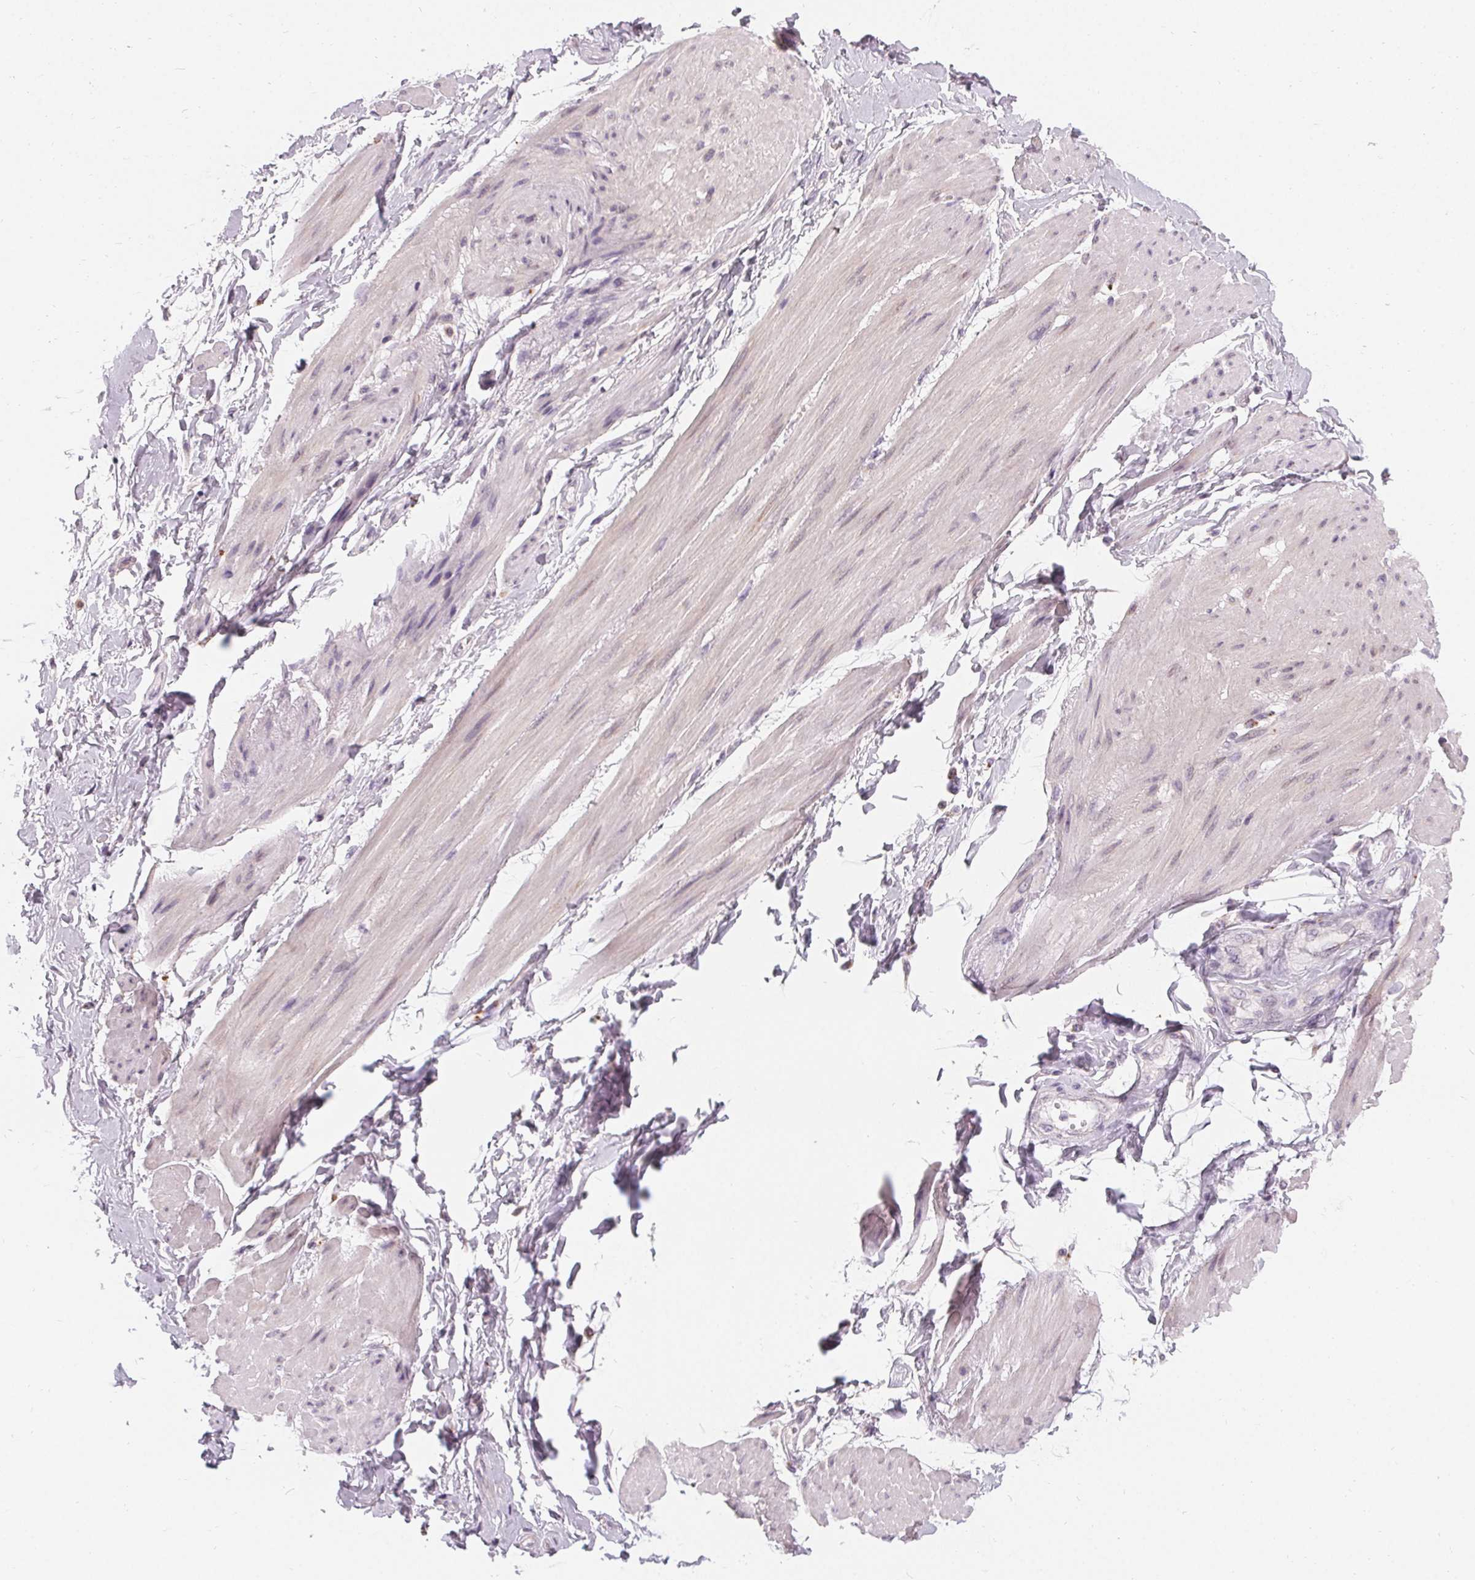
{"staining": {"intensity": "weak", "quantity": "<25%", "location": "cytoplasmic/membranous"}, "tissue": "adipose tissue", "cell_type": "Adipocytes", "image_type": "normal", "snomed": [{"axis": "morphology", "description": "Normal tissue, NOS"}, {"axis": "topography", "description": "Urinary bladder"}, {"axis": "topography", "description": "Peripheral nerve tissue"}], "caption": "Immunohistochemical staining of benign human adipose tissue exhibits no significant positivity in adipocytes.", "gene": "HOPX", "patient": {"sex": "female", "age": 60}}